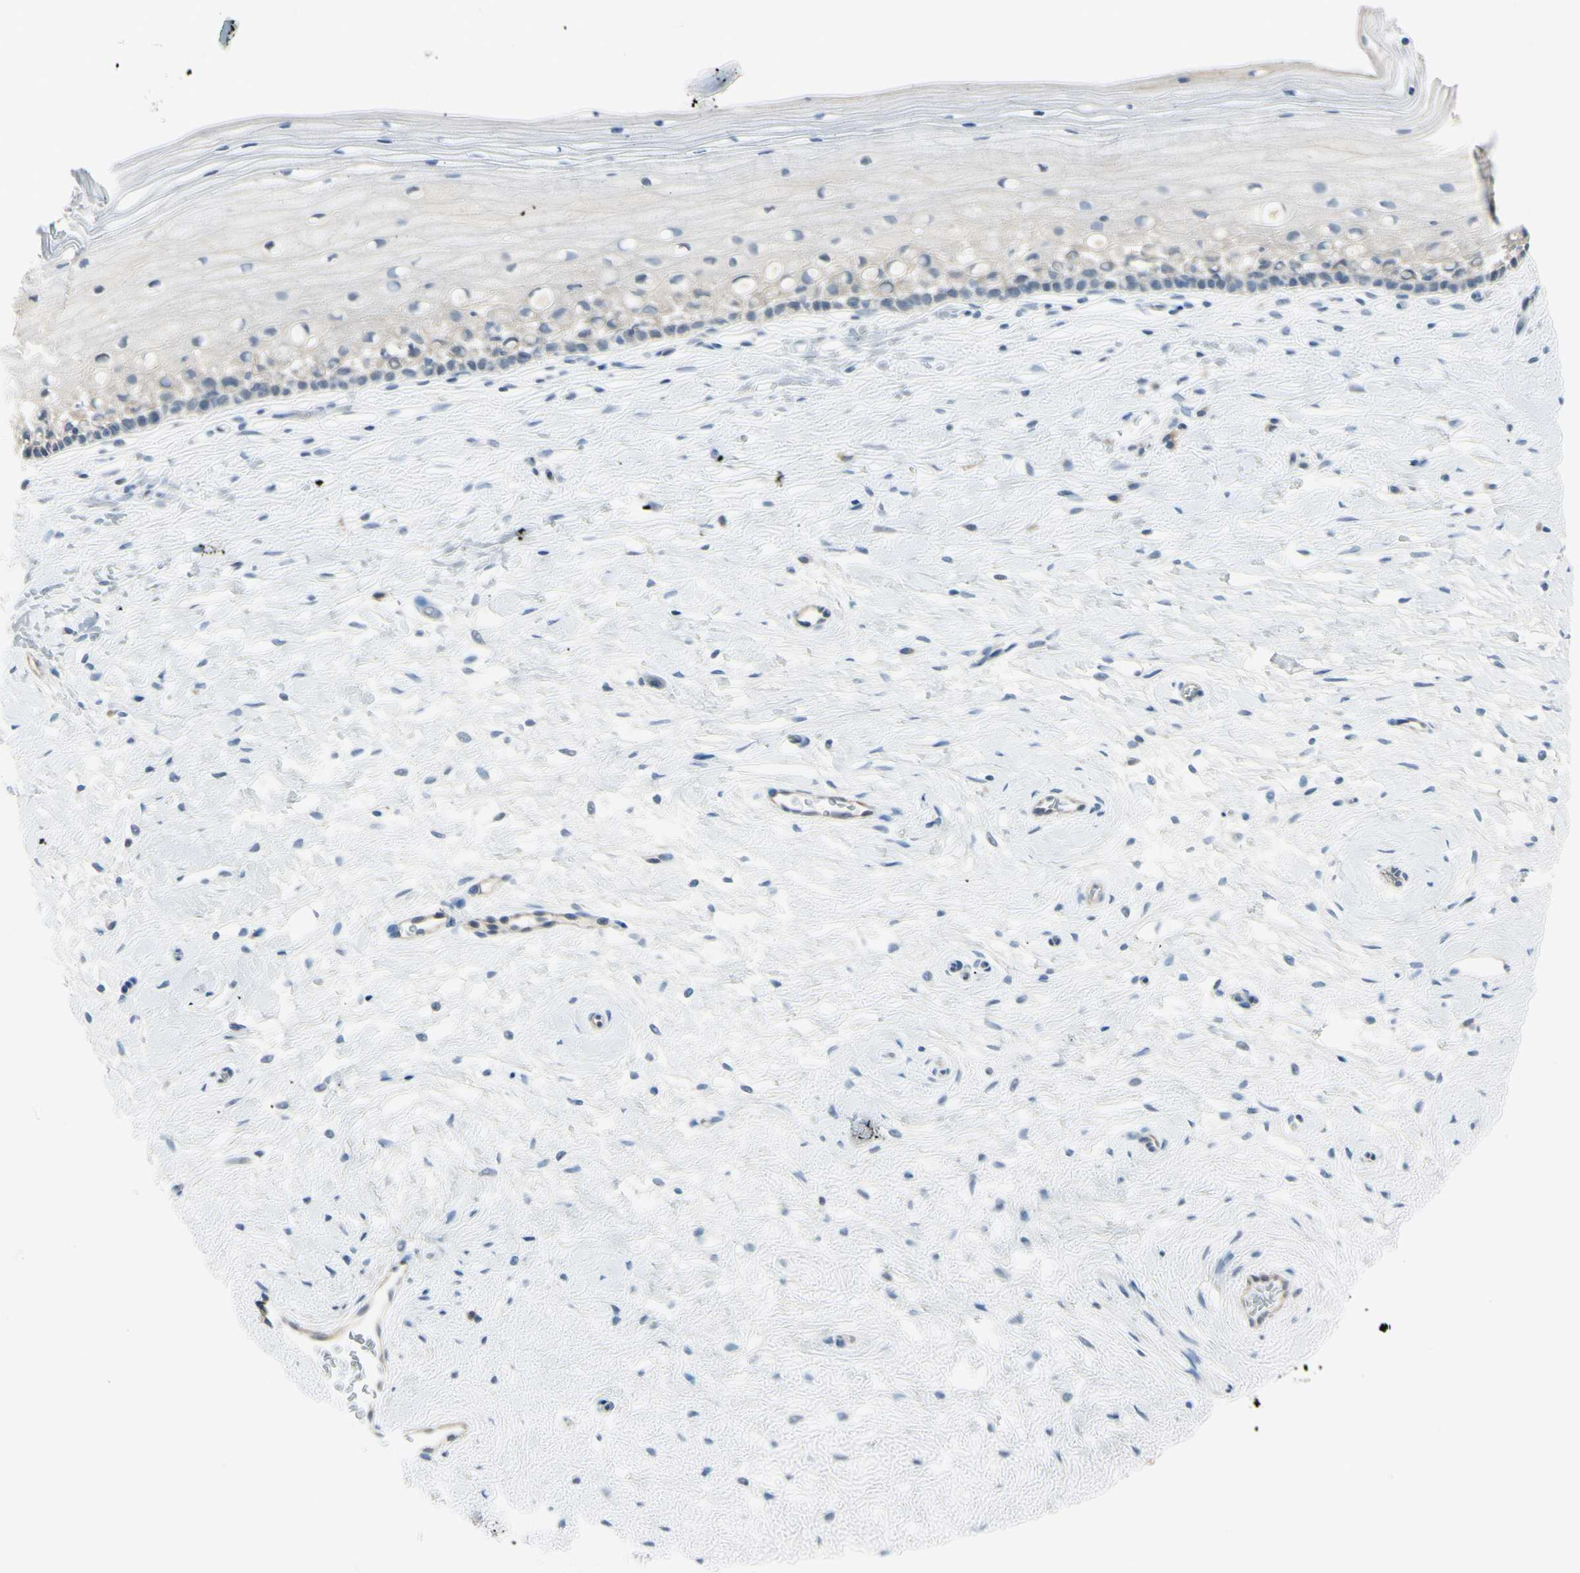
{"staining": {"intensity": "negative", "quantity": "none", "location": "none"}, "tissue": "cervix", "cell_type": "Glandular cells", "image_type": "normal", "snomed": [{"axis": "morphology", "description": "Normal tissue, NOS"}, {"axis": "topography", "description": "Cervix"}], "caption": "The photomicrograph reveals no staining of glandular cells in benign cervix. (Stains: DAB immunohistochemistry (IHC) with hematoxylin counter stain, Microscopy: brightfield microscopy at high magnification).", "gene": "ASB9", "patient": {"sex": "female", "age": 39}}